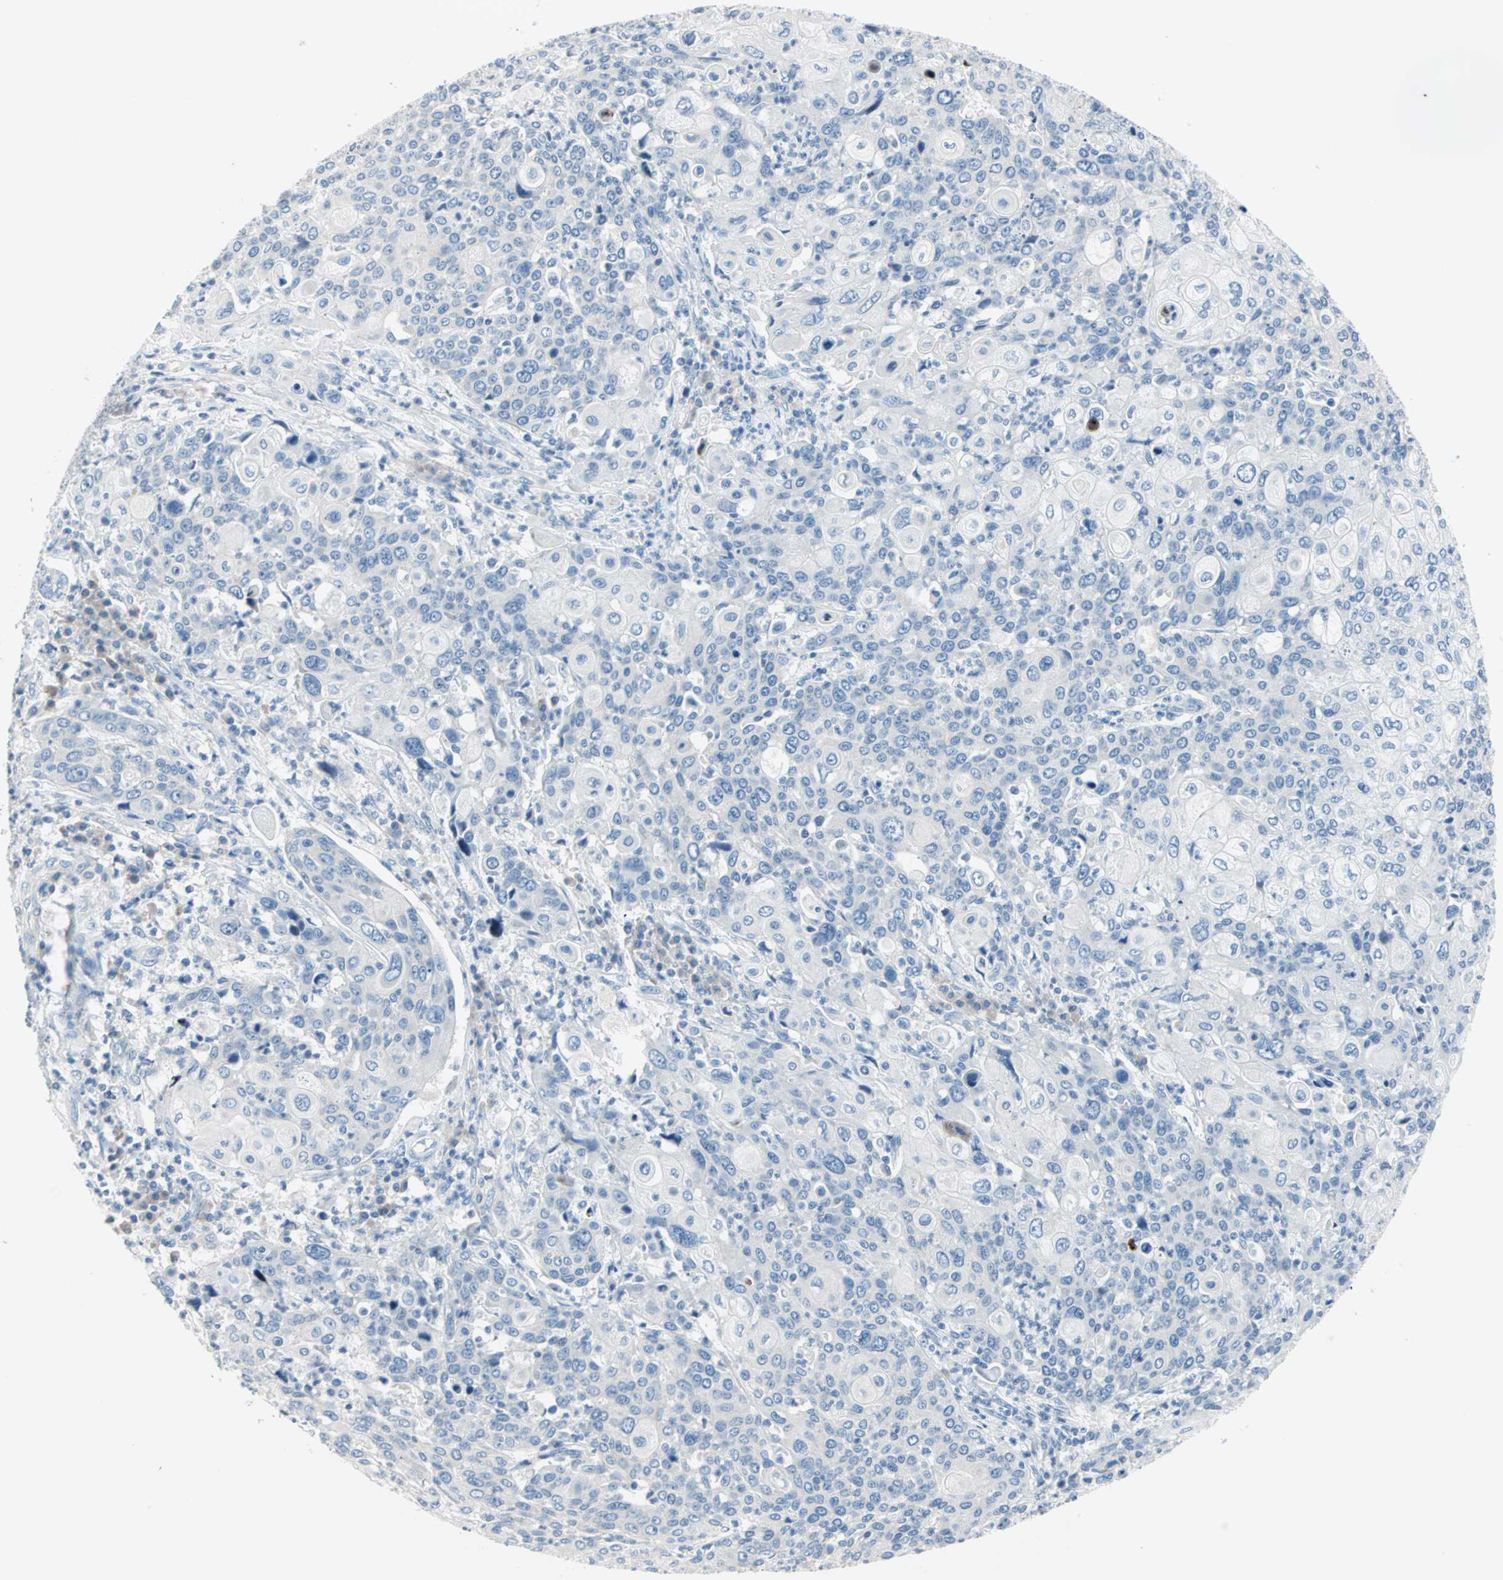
{"staining": {"intensity": "negative", "quantity": "none", "location": "none"}, "tissue": "cervical cancer", "cell_type": "Tumor cells", "image_type": "cancer", "snomed": [{"axis": "morphology", "description": "Squamous cell carcinoma, NOS"}, {"axis": "topography", "description": "Cervix"}], "caption": "This histopathology image is of squamous cell carcinoma (cervical) stained with IHC to label a protein in brown with the nuclei are counter-stained blue. There is no expression in tumor cells.", "gene": "NEFH", "patient": {"sex": "female", "age": 40}}